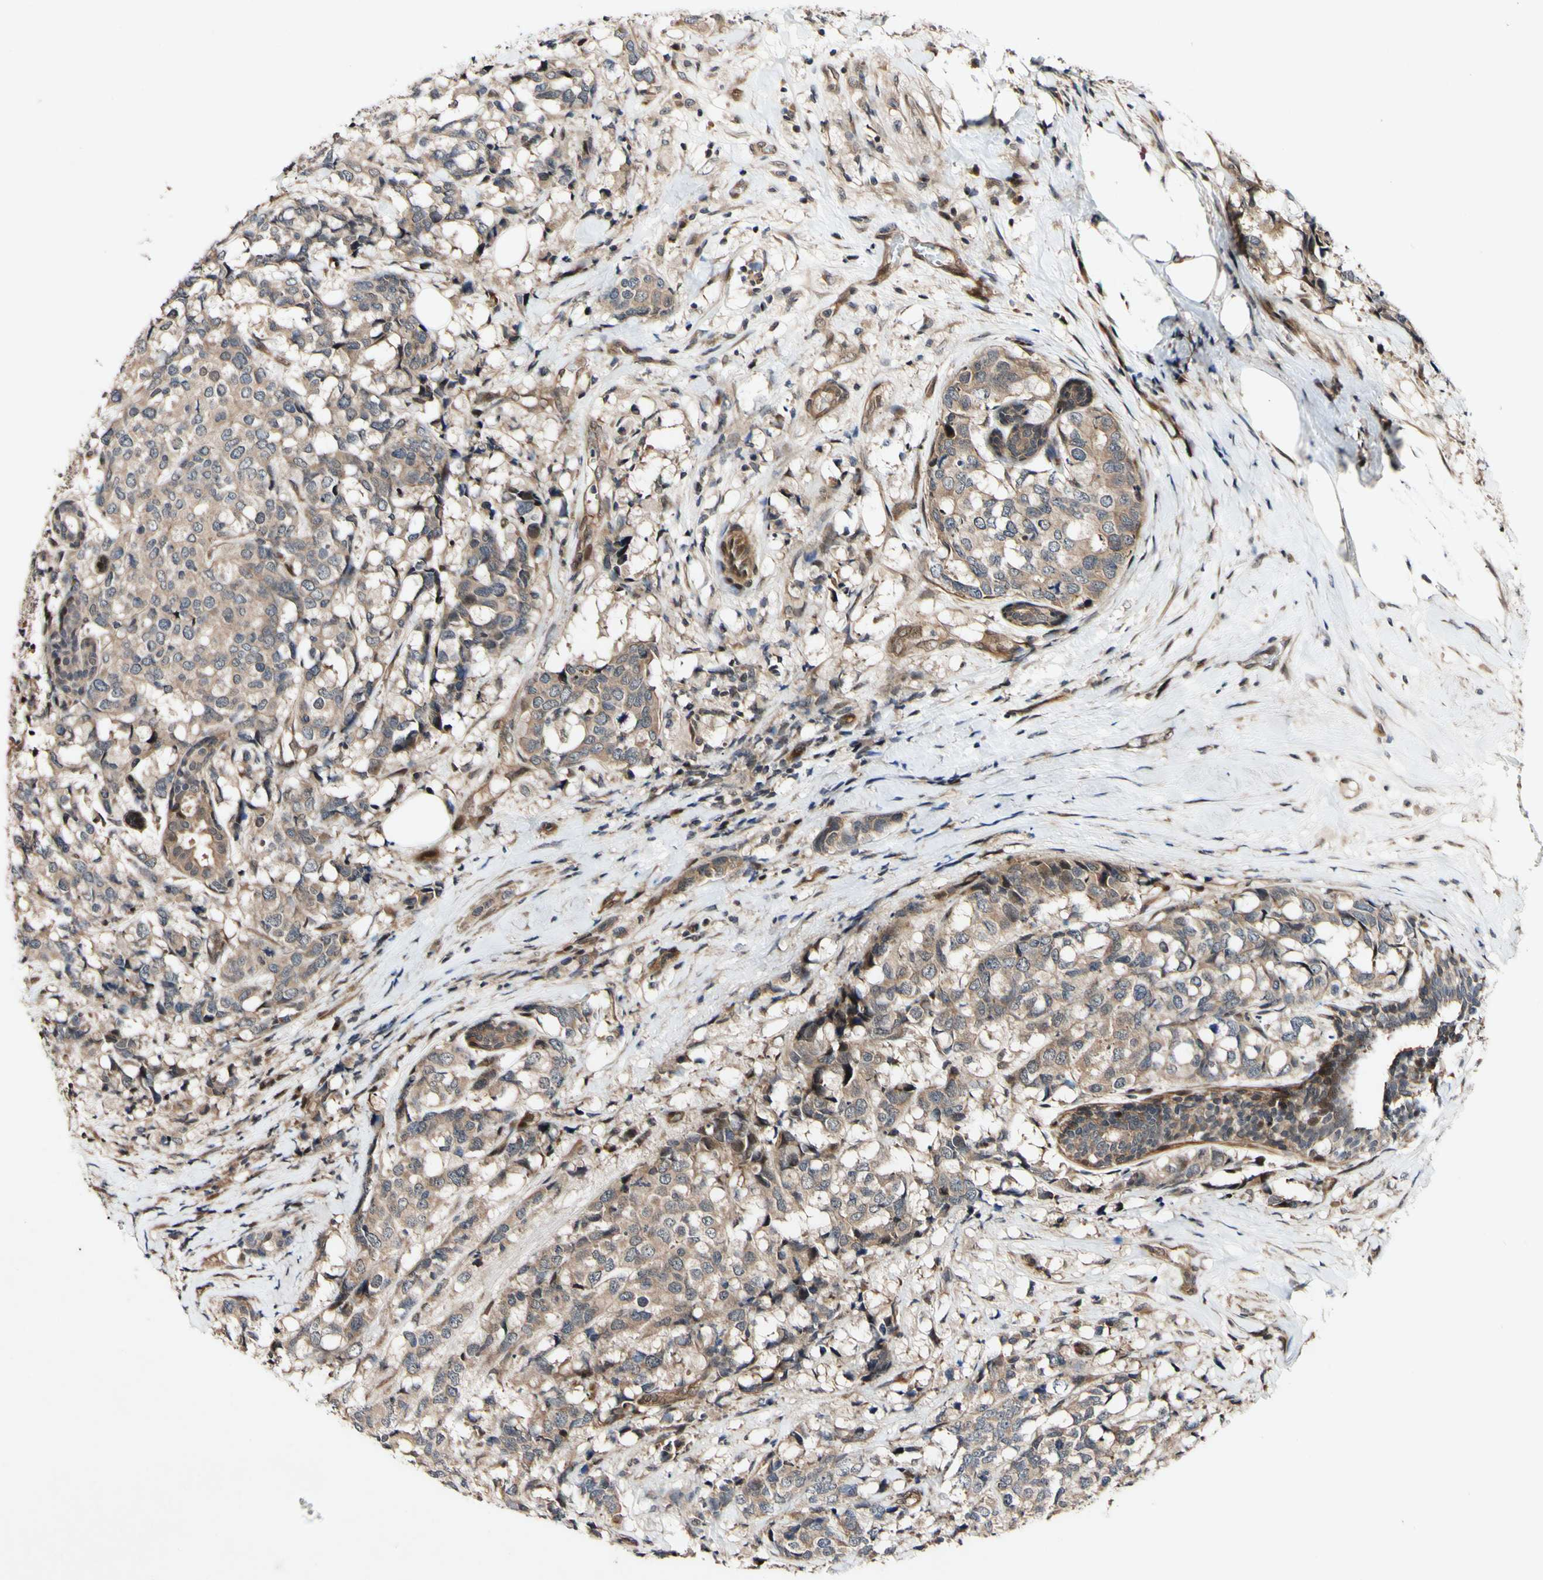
{"staining": {"intensity": "moderate", "quantity": ">75%", "location": "cytoplasmic/membranous"}, "tissue": "breast cancer", "cell_type": "Tumor cells", "image_type": "cancer", "snomed": [{"axis": "morphology", "description": "Lobular carcinoma"}, {"axis": "topography", "description": "Breast"}], "caption": "Immunohistochemistry (IHC) of human breast cancer displays medium levels of moderate cytoplasmic/membranous expression in approximately >75% of tumor cells.", "gene": "CSNK1E", "patient": {"sex": "female", "age": 59}}